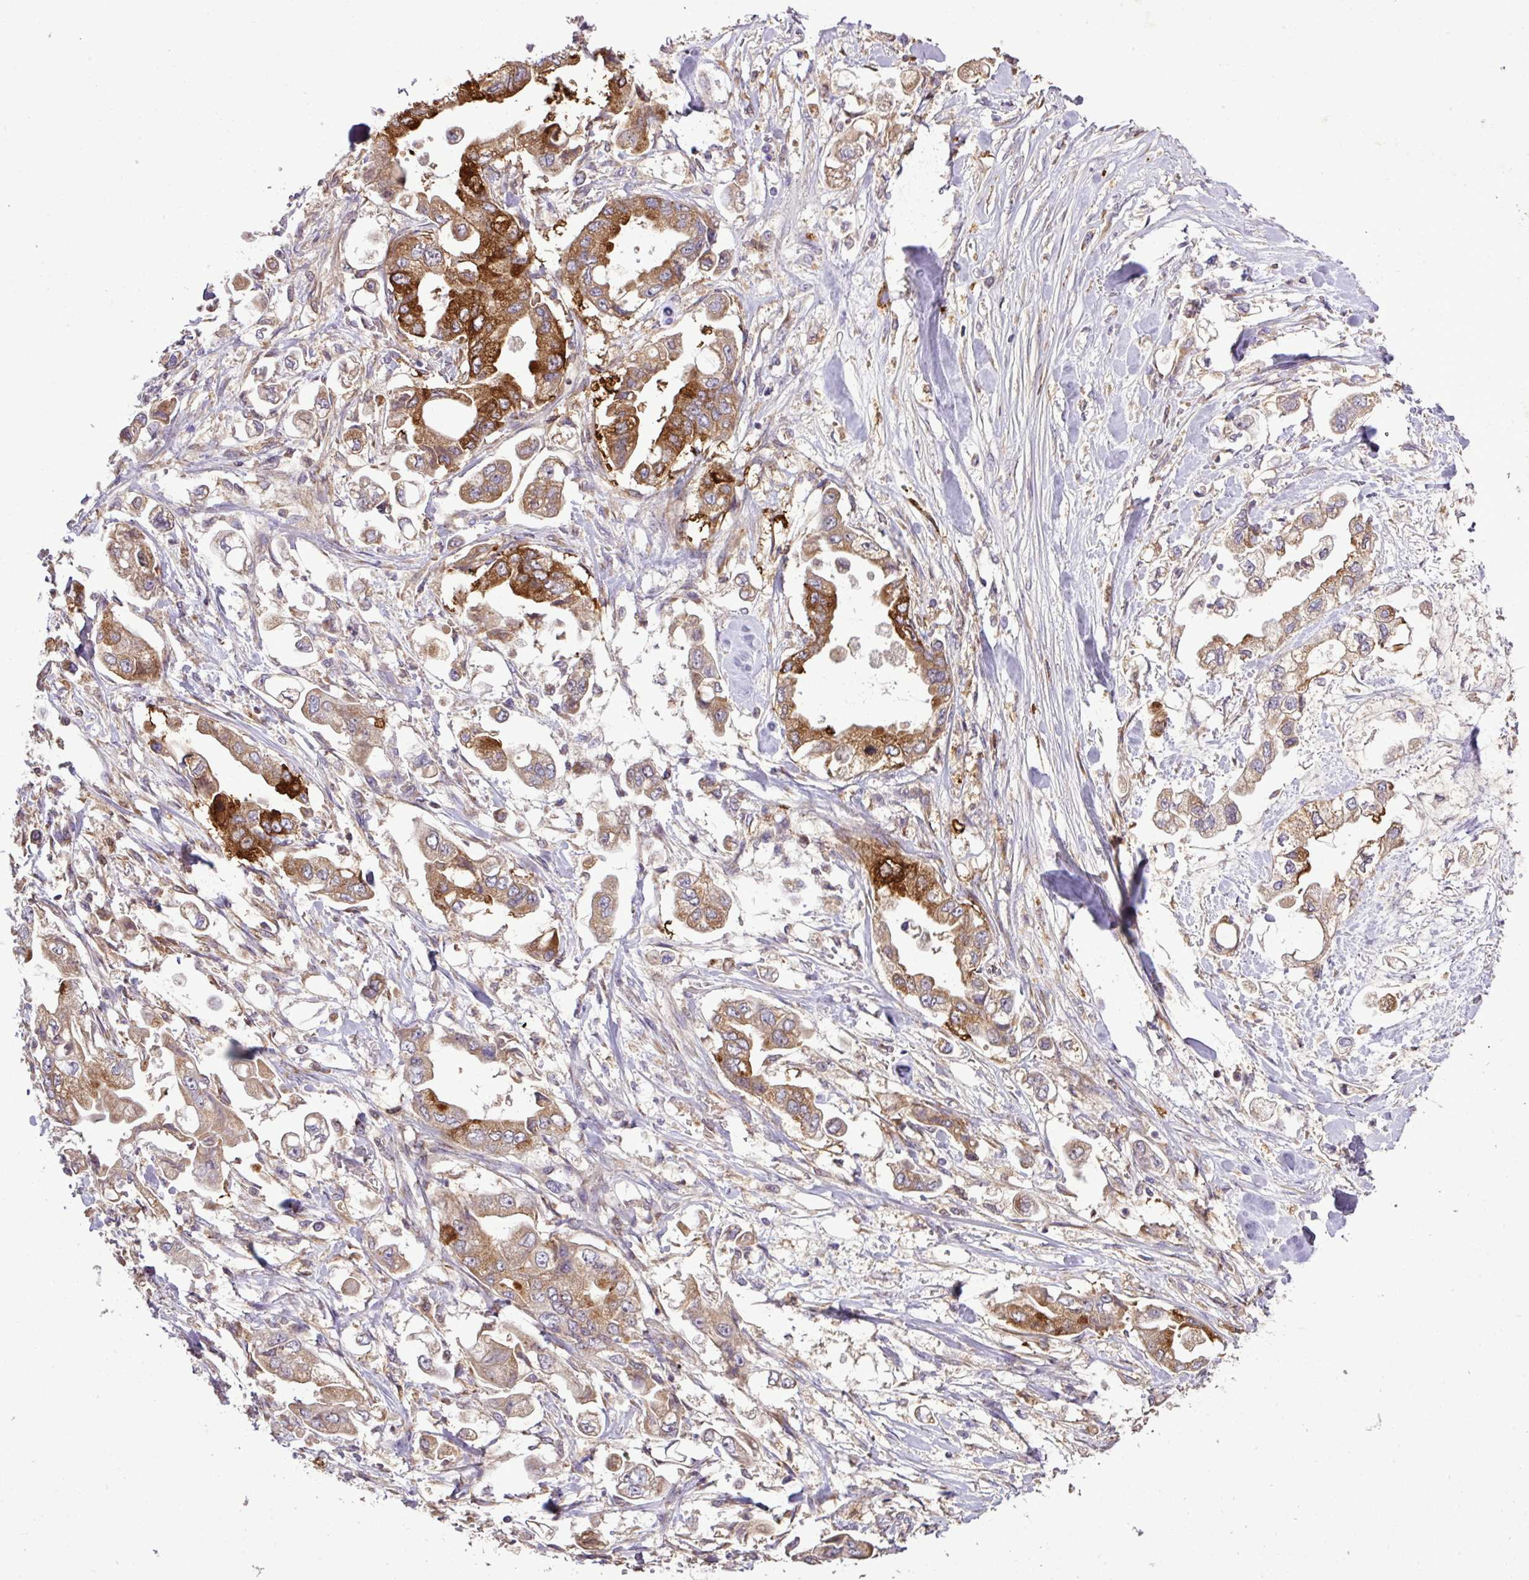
{"staining": {"intensity": "strong", "quantity": ">75%", "location": "cytoplasmic/membranous"}, "tissue": "stomach cancer", "cell_type": "Tumor cells", "image_type": "cancer", "snomed": [{"axis": "morphology", "description": "Adenocarcinoma, NOS"}, {"axis": "topography", "description": "Stomach"}], "caption": "Brown immunohistochemical staining in human stomach adenocarcinoma shows strong cytoplasmic/membranous positivity in approximately >75% of tumor cells.", "gene": "SMCO4", "patient": {"sex": "male", "age": 62}}